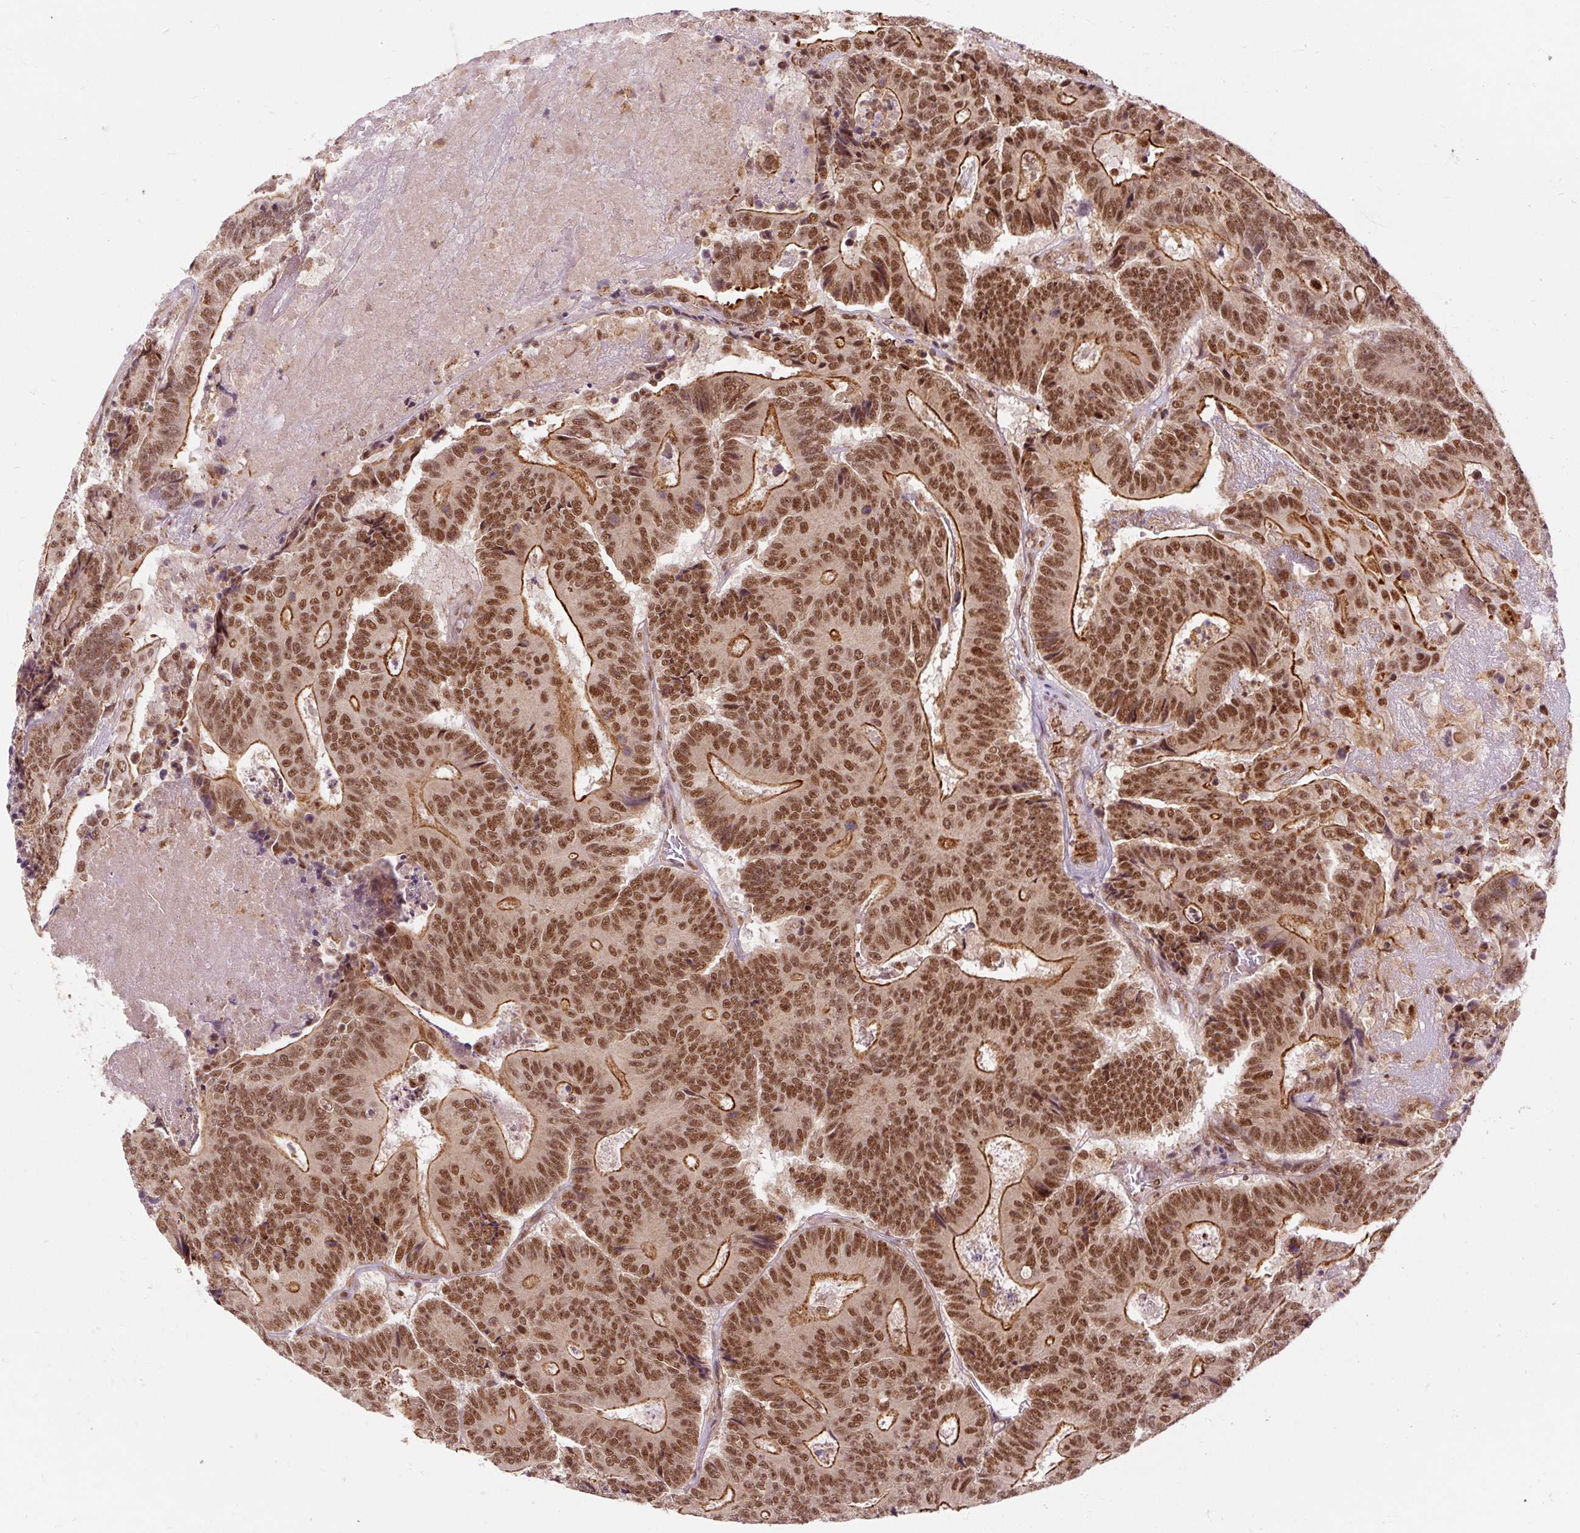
{"staining": {"intensity": "strong", "quantity": ">75%", "location": "cytoplasmic/membranous,nuclear"}, "tissue": "colorectal cancer", "cell_type": "Tumor cells", "image_type": "cancer", "snomed": [{"axis": "morphology", "description": "Adenocarcinoma, NOS"}, {"axis": "topography", "description": "Colon"}], "caption": "Immunohistochemical staining of colorectal cancer exhibits high levels of strong cytoplasmic/membranous and nuclear expression in about >75% of tumor cells. (Brightfield microscopy of DAB IHC at high magnification).", "gene": "CSTF1", "patient": {"sex": "male", "age": 83}}